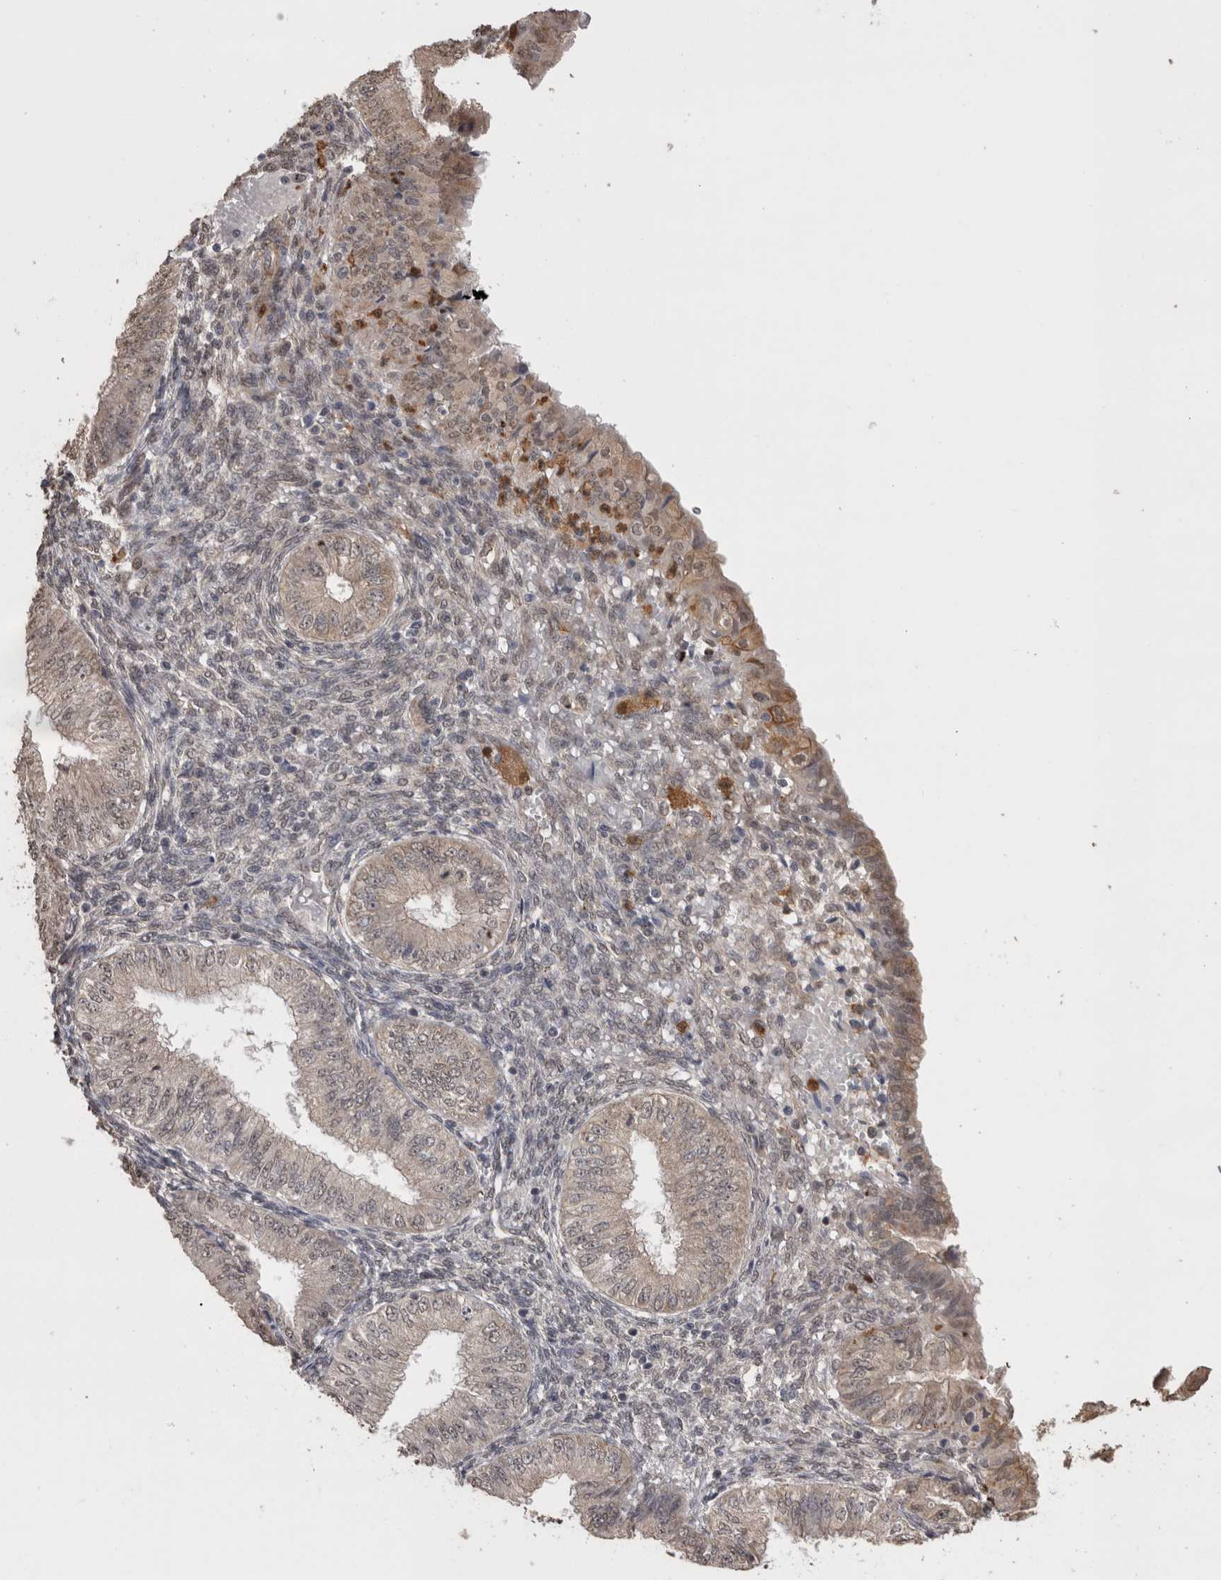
{"staining": {"intensity": "moderate", "quantity": "<25%", "location": "cytoplasmic/membranous"}, "tissue": "endometrial cancer", "cell_type": "Tumor cells", "image_type": "cancer", "snomed": [{"axis": "morphology", "description": "Normal tissue, NOS"}, {"axis": "morphology", "description": "Adenocarcinoma, NOS"}, {"axis": "topography", "description": "Endometrium"}], "caption": "This photomicrograph reveals immunohistochemistry (IHC) staining of endometrial cancer, with low moderate cytoplasmic/membranous positivity in about <25% of tumor cells.", "gene": "PAK4", "patient": {"sex": "female", "age": 53}}